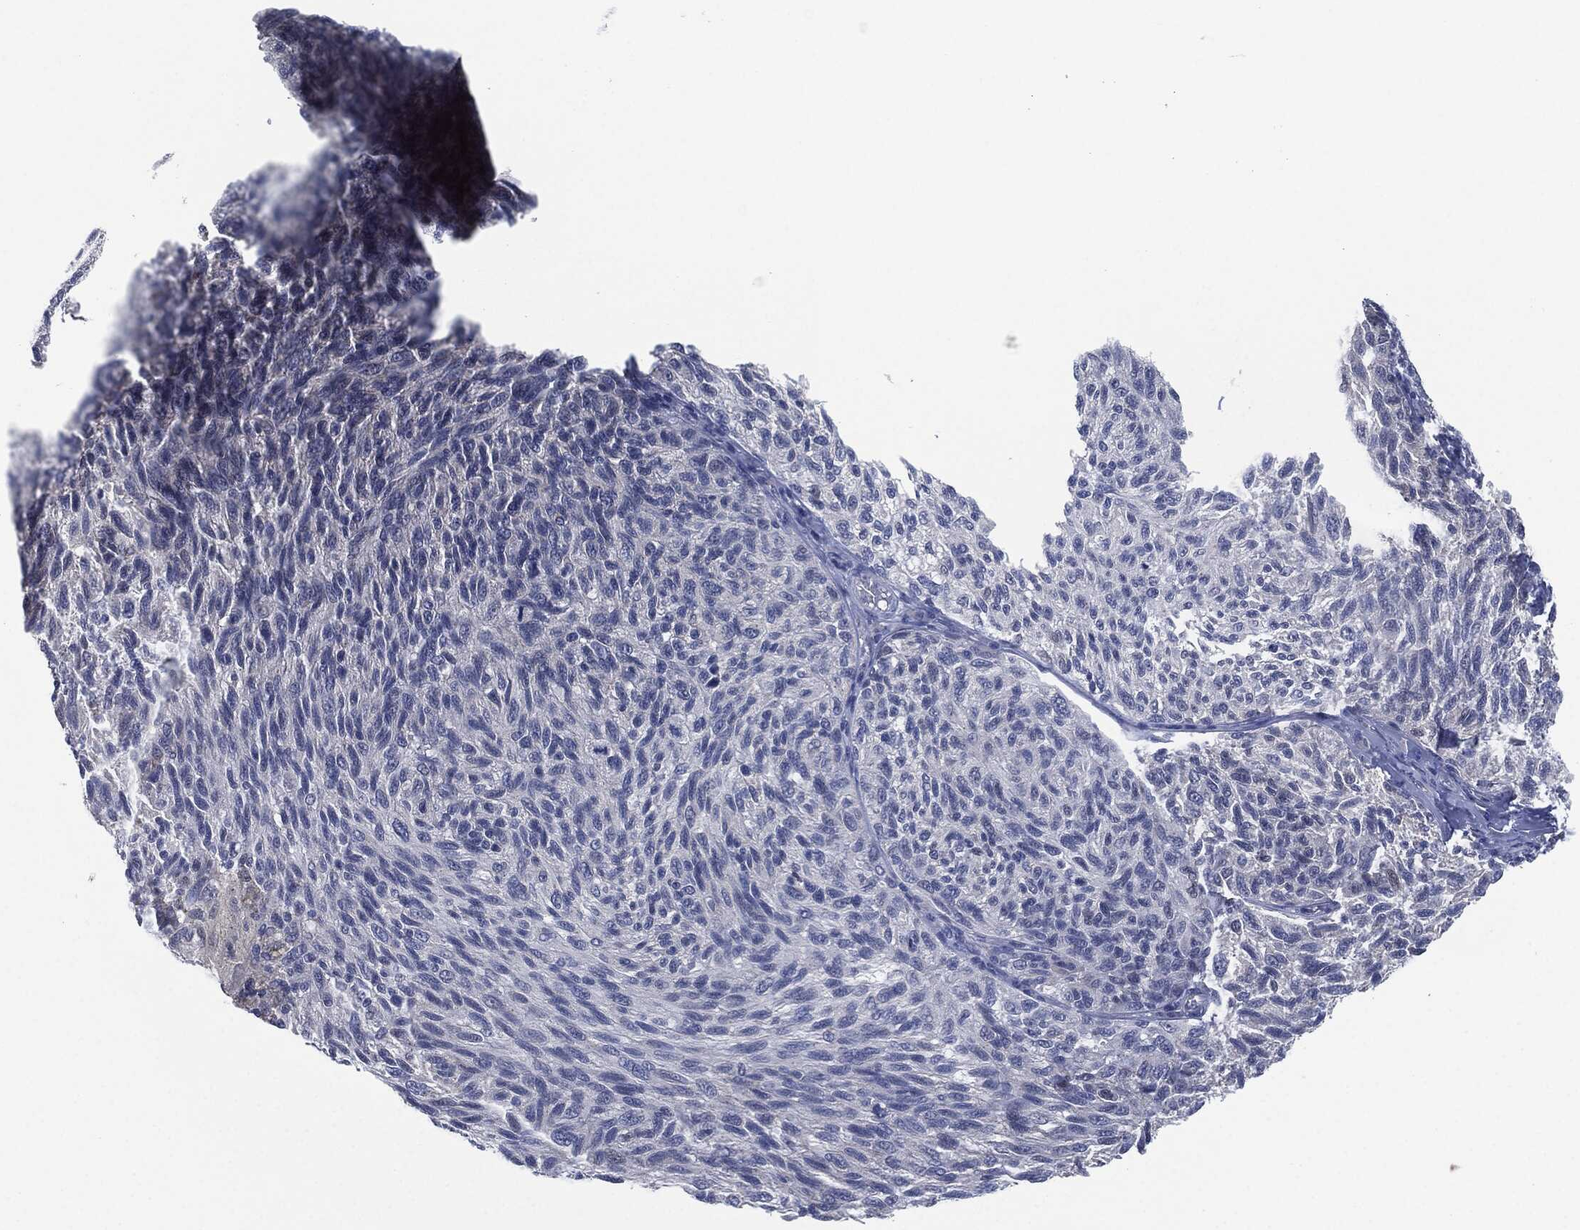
{"staining": {"intensity": "negative", "quantity": "none", "location": "none"}, "tissue": "melanoma", "cell_type": "Tumor cells", "image_type": "cancer", "snomed": [{"axis": "morphology", "description": "Malignant melanoma, NOS"}, {"axis": "topography", "description": "Skin"}], "caption": "The histopathology image reveals no significant positivity in tumor cells of melanoma.", "gene": "SHROOM2", "patient": {"sex": "female", "age": 73}}